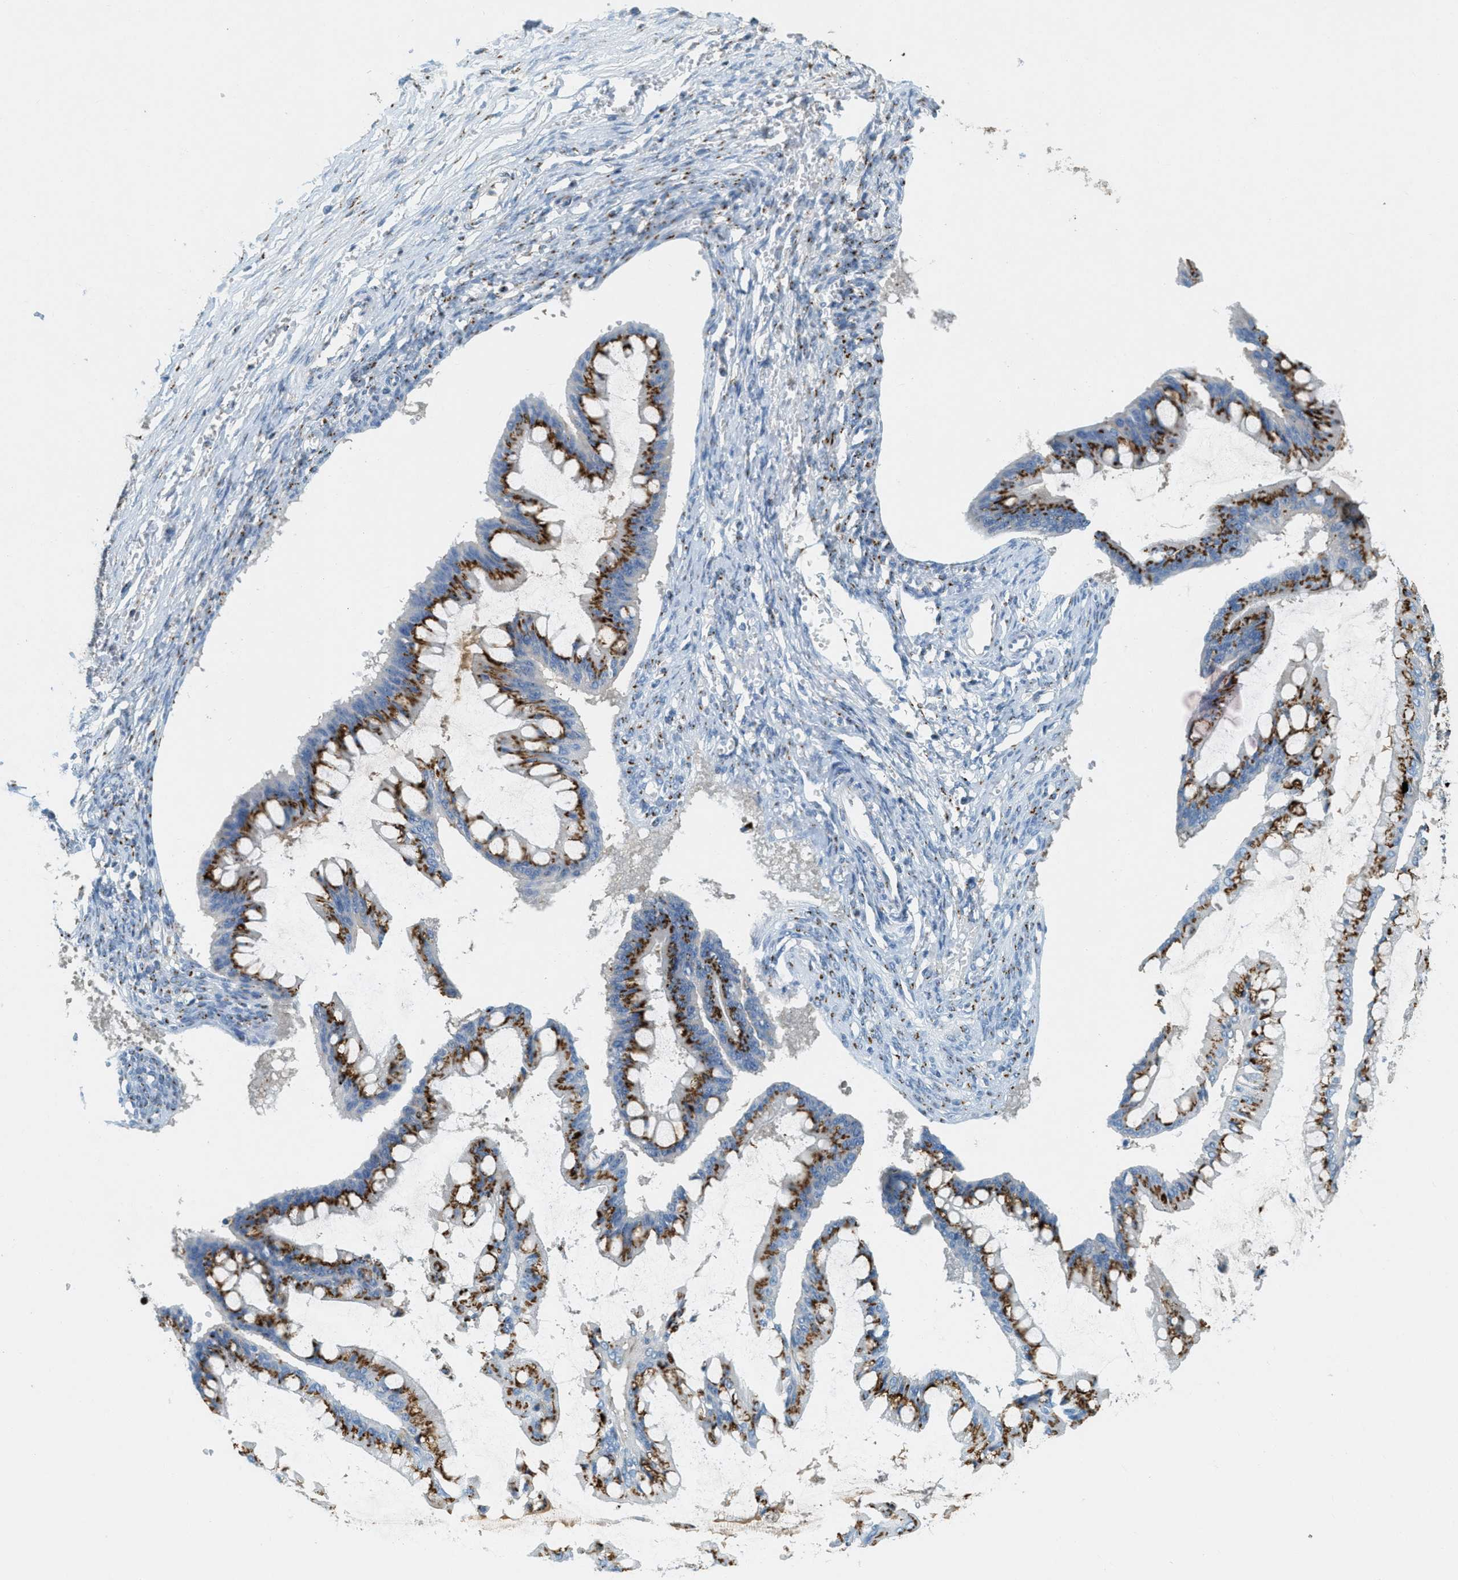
{"staining": {"intensity": "strong", "quantity": ">75%", "location": "cytoplasmic/membranous"}, "tissue": "ovarian cancer", "cell_type": "Tumor cells", "image_type": "cancer", "snomed": [{"axis": "morphology", "description": "Cystadenocarcinoma, mucinous, NOS"}, {"axis": "topography", "description": "Ovary"}], "caption": "Immunohistochemical staining of ovarian mucinous cystadenocarcinoma exhibits high levels of strong cytoplasmic/membranous protein expression in about >75% of tumor cells.", "gene": "ENTPD4", "patient": {"sex": "female", "age": 73}}